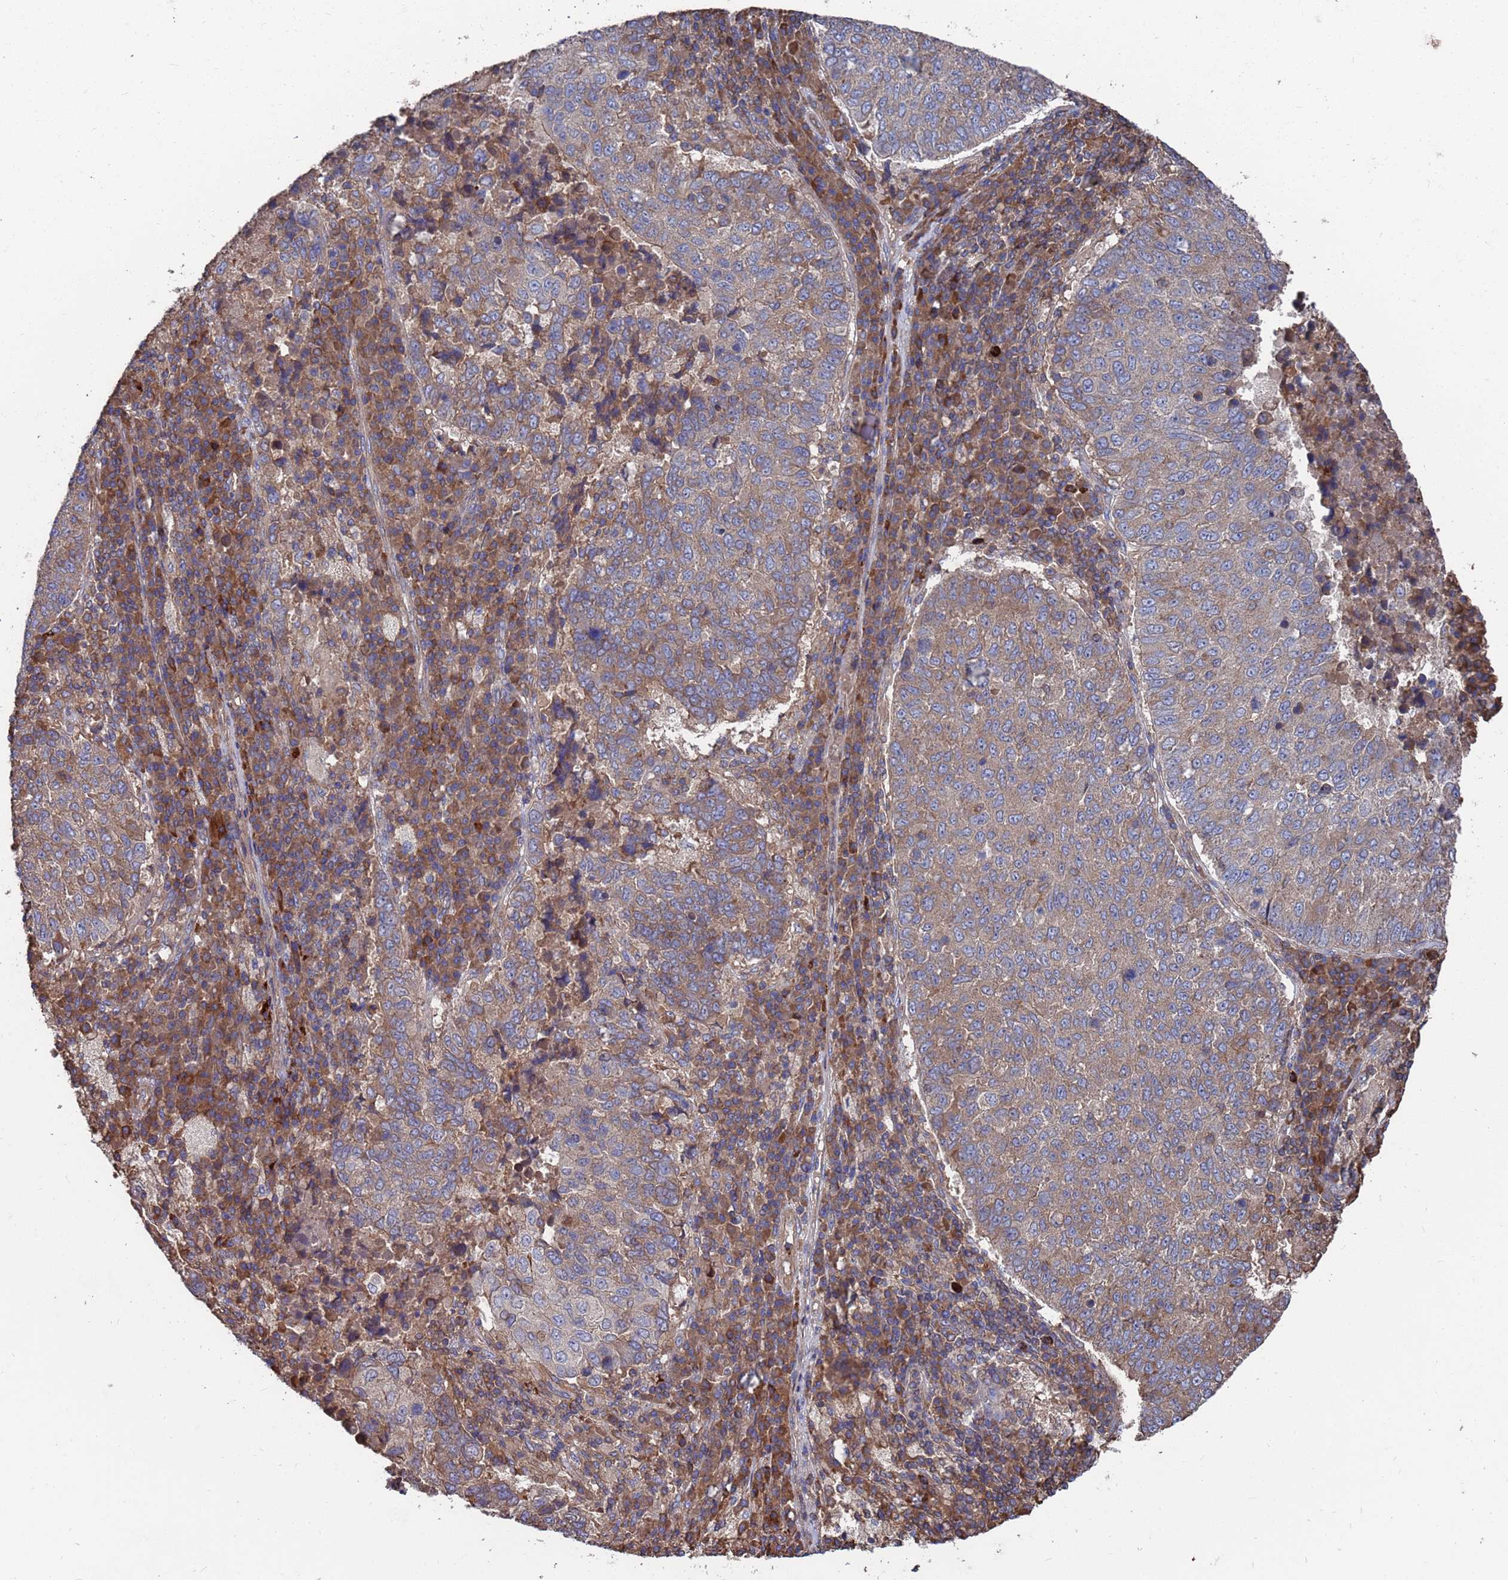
{"staining": {"intensity": "moderate", "quantity": "25%-75%", "location": "cytoplasmic/membranous"}, "tissue": "lung cancer", "cell_type": "Tumor cells", "image_type": "cancer", "snomed": [{"axis": "morphology", "description": "Squamous cell carcinoma, NOS"}, {"axis": "topography", "description": "Lung"}], "caption": "The histopathology image demonstrates a brown stain indicating the presence of a protein in the cytoplasmic/membranous of tumor cells in lung squamous cell carcinoma.", "gene": "PYCR1", "patient": {"sex": "male", "age": 73}}